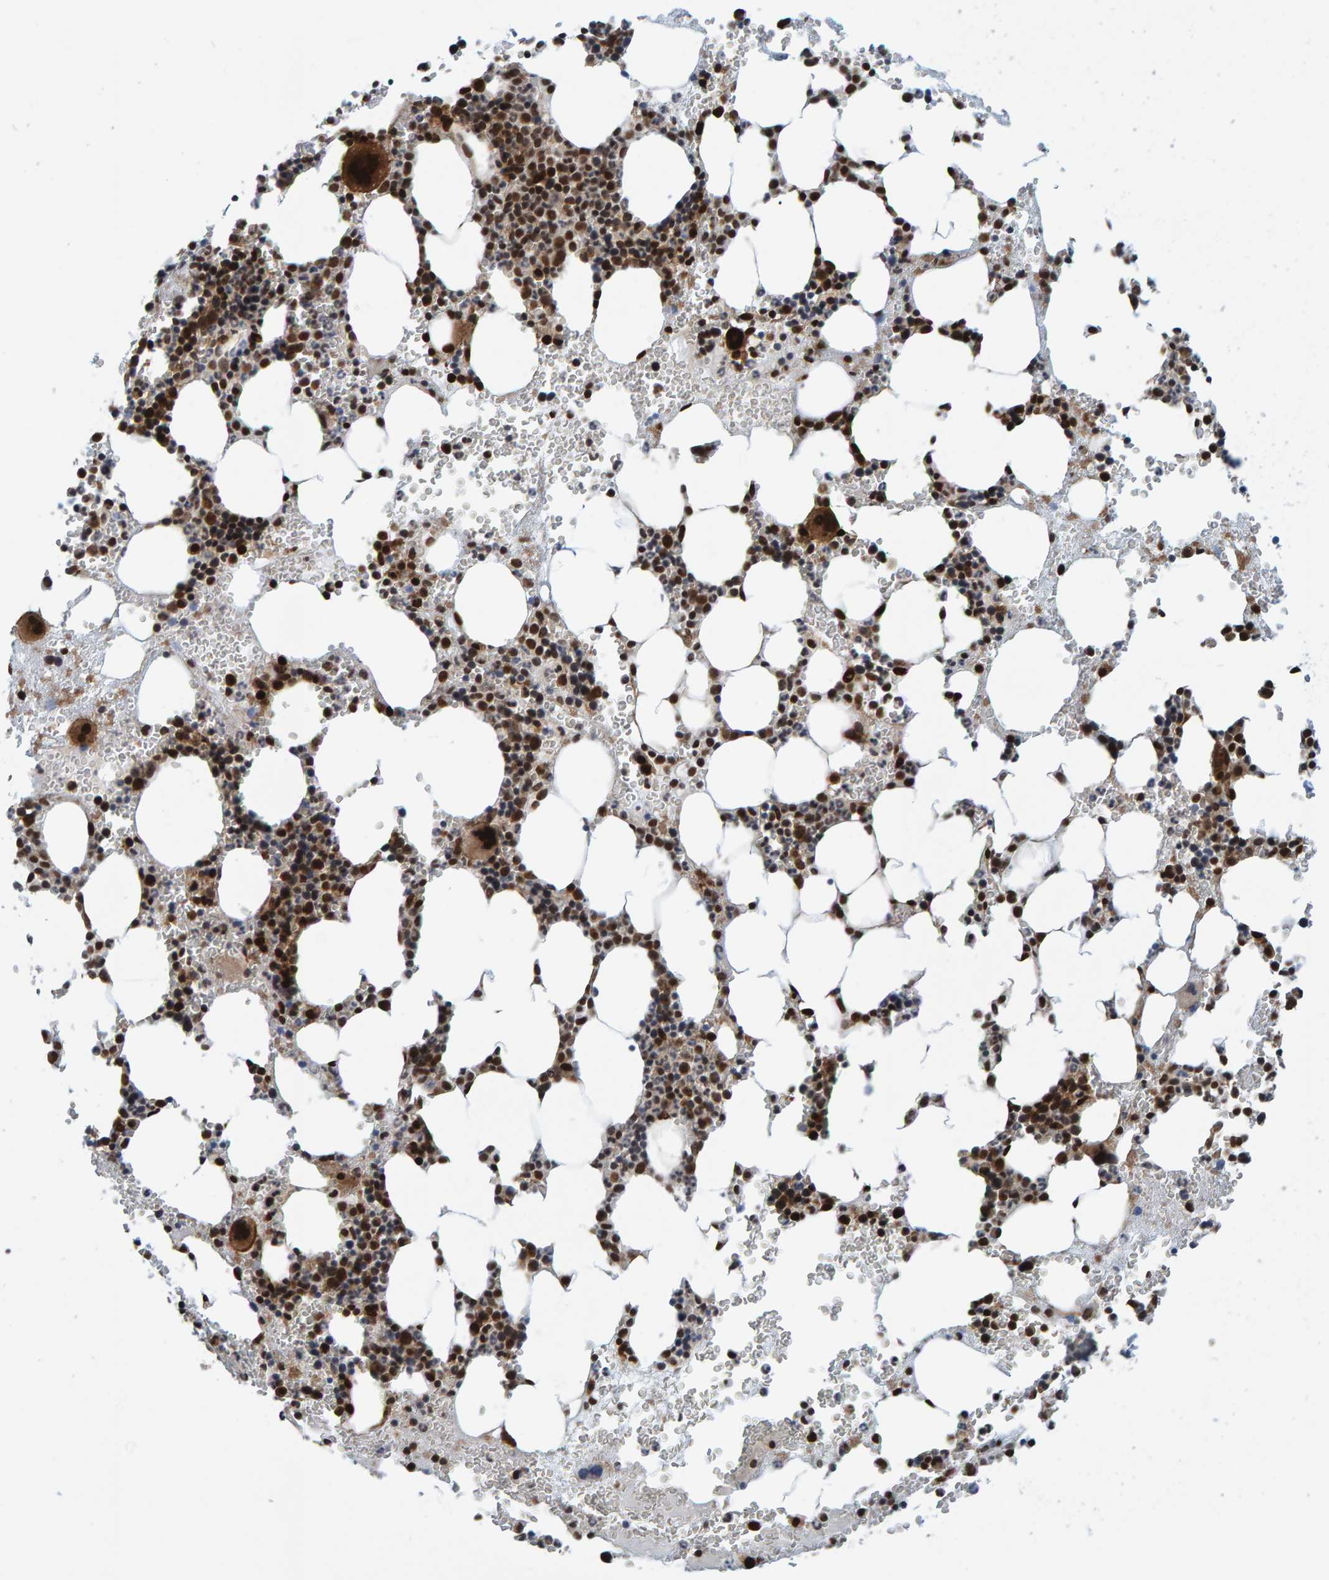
{"staining": {"intensity": "strong", "quantity": ">75%", "location": "cytoplasmic/membranous,nuclear"}, "tissue": "bone marrow", "cell_type": "Hematopoietic cells", "image_type": "normal", "snomed": [{"axis": "morphology", "description": "Normal tissue, NOS"}, {"axis": "morphology", "description": "Inflammation, NOS"}, {"axis": "topography", "description": "Bone marrow"}], "caption": "A high-resolution micrograph shows IHC staining of benign bone marrow, which displays strong cytoplasmic/membranous,nuclear staining in about >75% of hematopoietic cells. The protein of interest is stained brown, and the nuclei are stained in blue (DAB (3,3'-diaminobenzidine) IHC with brightfield microscopy, high magnification).", "gene": "ZNF366", "patient": {"sex": "female", "age": 67}}